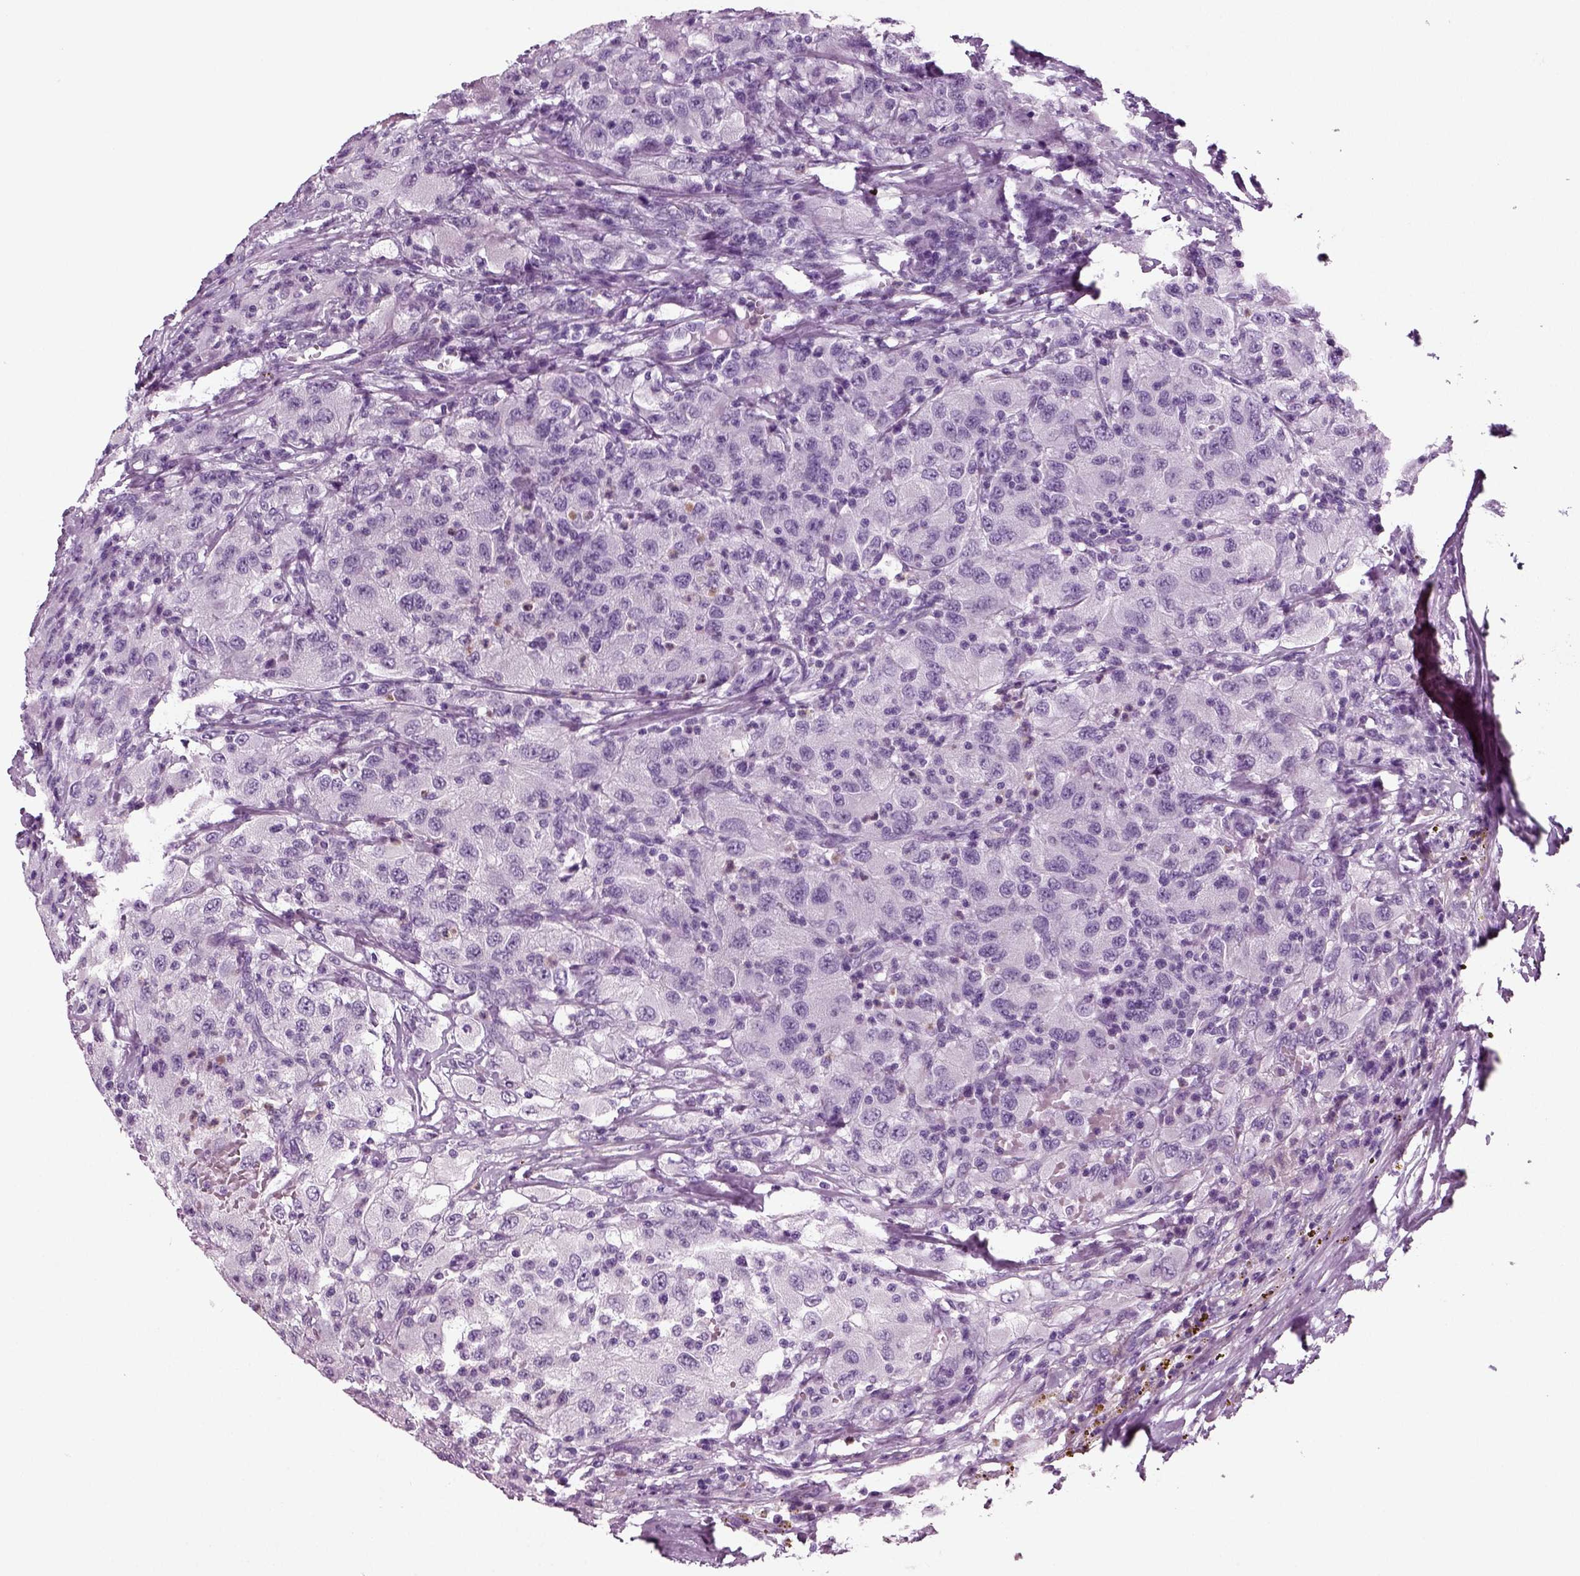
{"staining": {"intensity": "negative", "quantity": "none", "location": "none"}, "tissue": "renal cancer", "cell_type": "Tumor cells", "image_type": "cancer", "snomed": [{"axis": "morphology", "description": "Adenocarcinoma, NOS"}, {"axis": "topography", "description": "Kidney"}], "caption": "Immunohistochemistry (IHC) photomicrograph of neoplastic tissue: human renal cancer (adenocarcinoma) stained with DAB (3,3'-diaminobenzidine) exhibits no significant protein staining in tumor cells.", "gene": "CRABP1", "patient": {"sex": "female", "age": 67}}